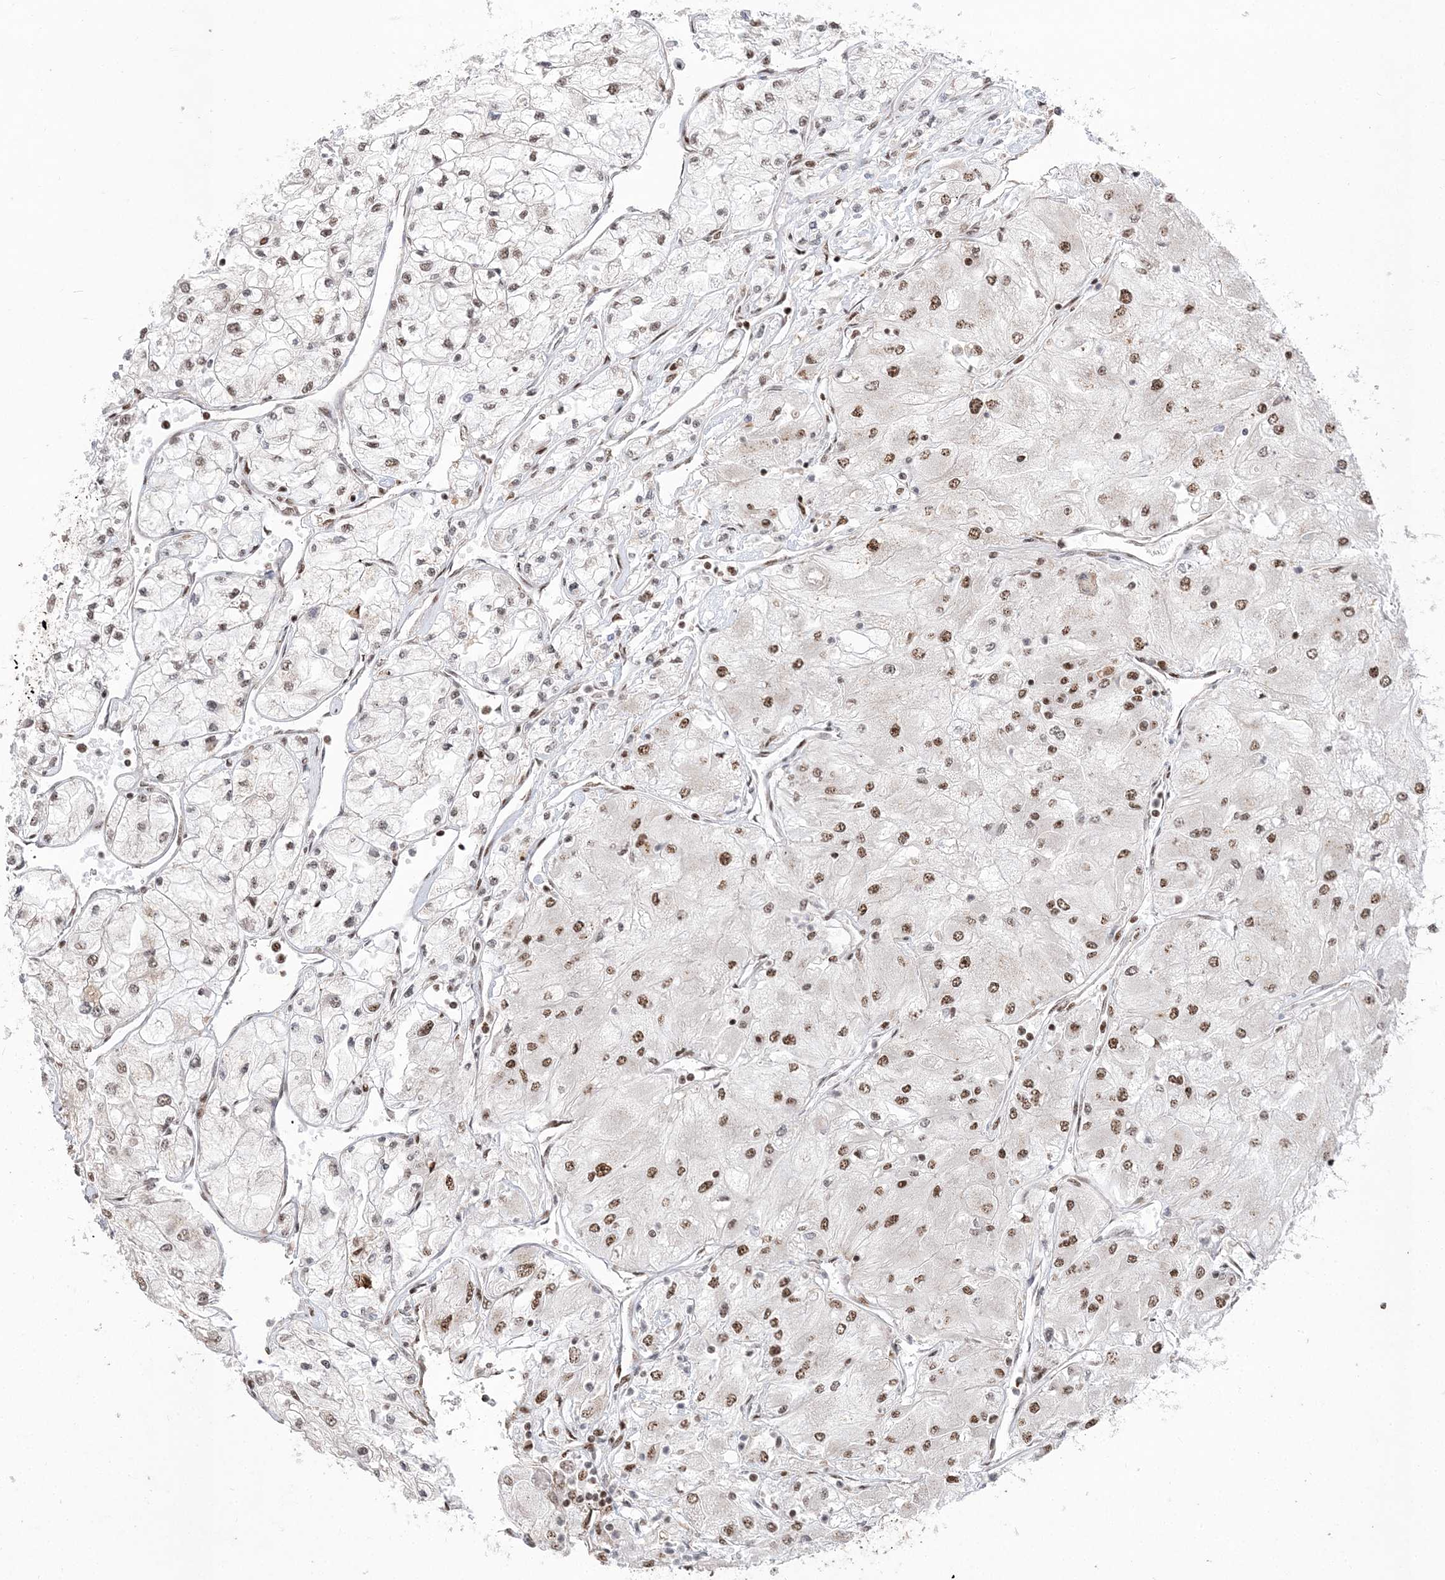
{"staining": {"intensity": "moderate", "quantity": ">75%", "location": "nuclear"}, "tissue": "renal cancer", "cell_type": "Tumor cells", "image_type": "cancer", "snomed": [{"axis": "morphology", "description": "Adenocarcinoma, NOS"}, {"axis": "topography", "description": "Kidney"}], "caption": "Protein expression analysis of renal adenocarcinoma displays moderate nuclear expression in approximately >75% of tumor cells. The staining was performed using DAB, with brown indicating positive protein expression. Nuclei are stained blue with hematoxylin.", "gene": "RBM17", "patient": {"sex": "male", "age": 80}}